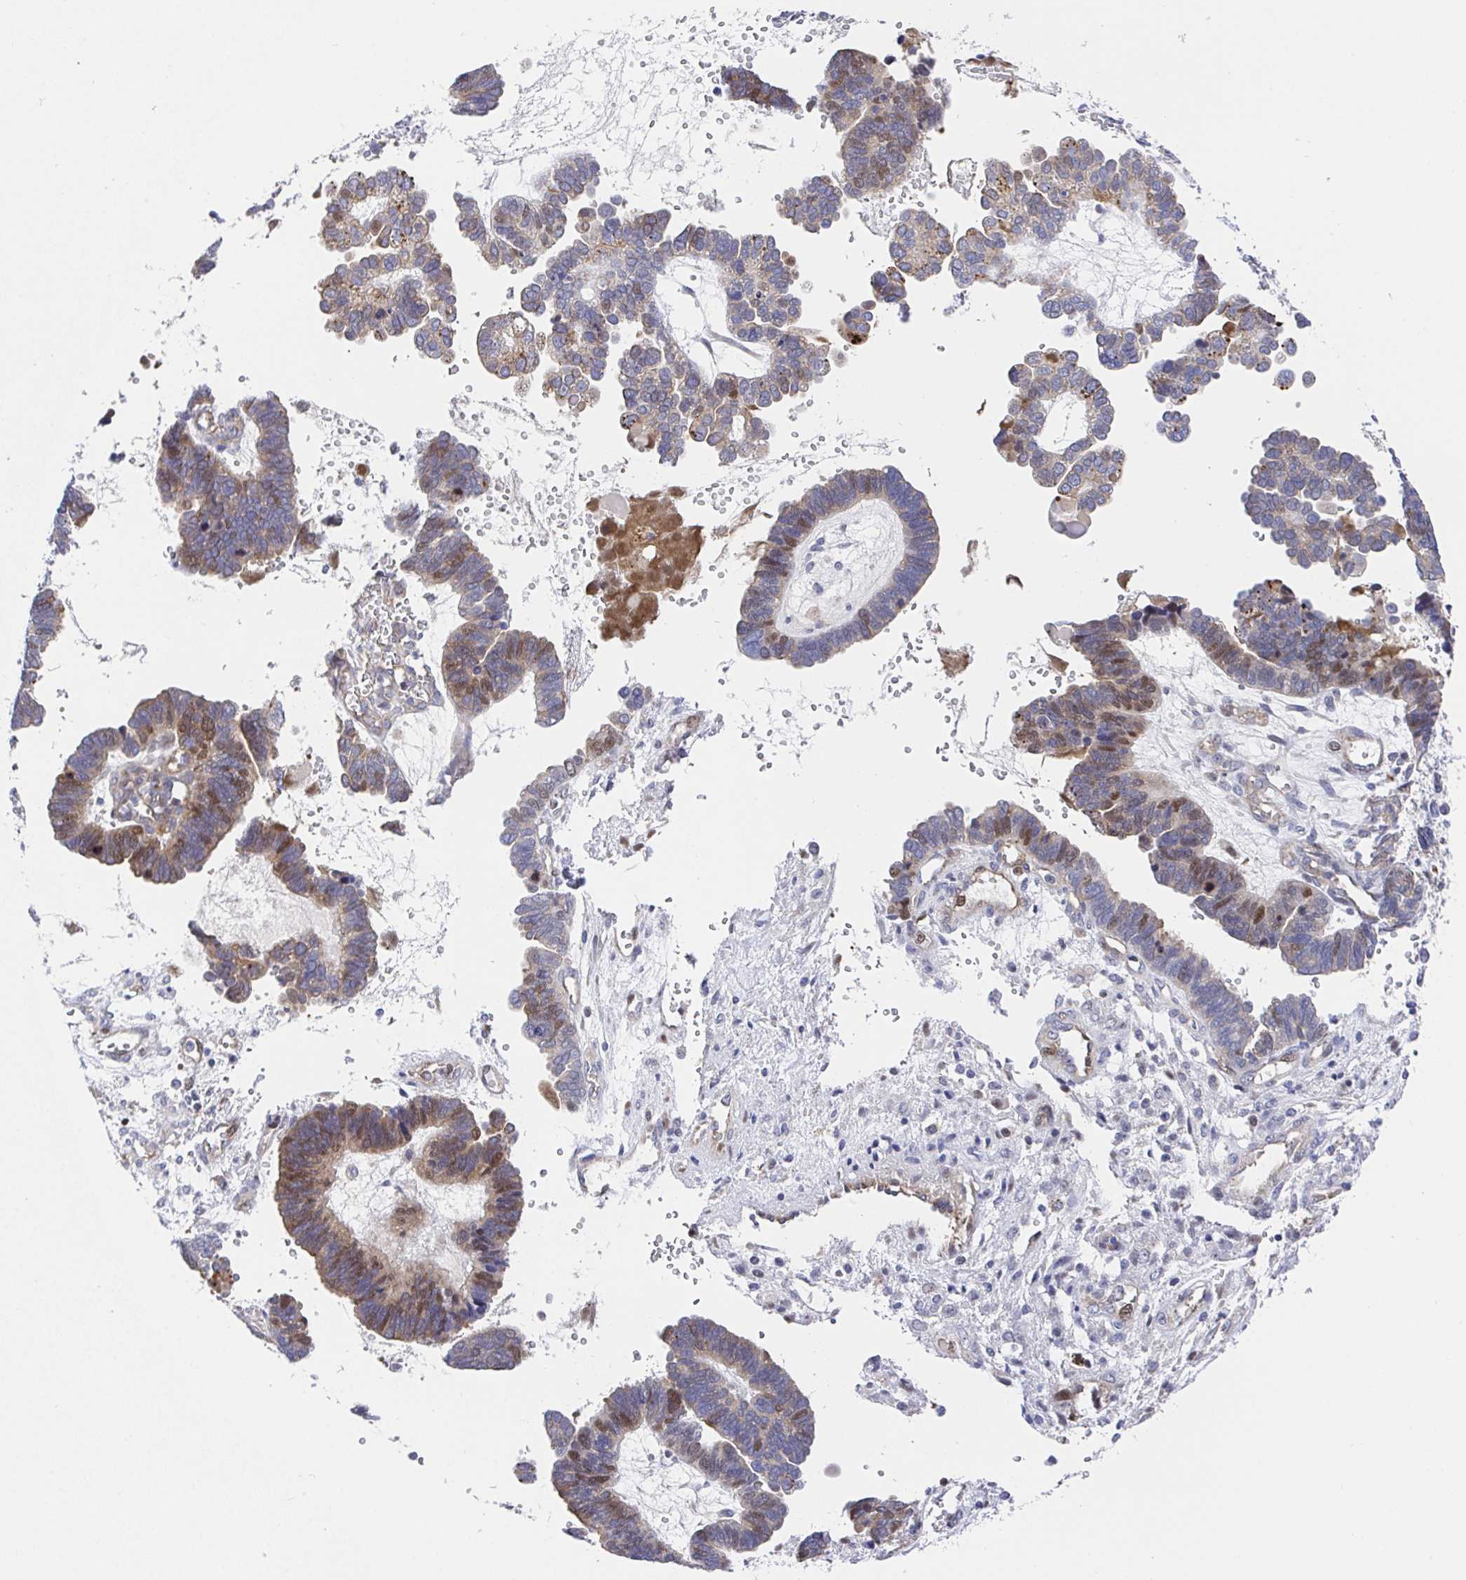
{"staining": {"intensity": "moderate", "quantity": "<25%", "location": "cytoplasmic/membranous,nuclear"}, "tissue": "ovarian cancer", "cell_type": "Tumor cells", "image_type": "cancer", "snomed": [{"axis": "morphology", "description": "Cystadenocarcinoma, serous, NOS"}, {"axis": "topography", "description": "Ovary"}], "caption": "Human ovarian serous cystadenocarcinoma stained with a brown dye reveals moderate cytoplasmic/membranous and nuclear positive expression in approximately <25% of tumor cells.", "gene": "TIMELESS", "patient": {"sex": "female", "age": 51}}